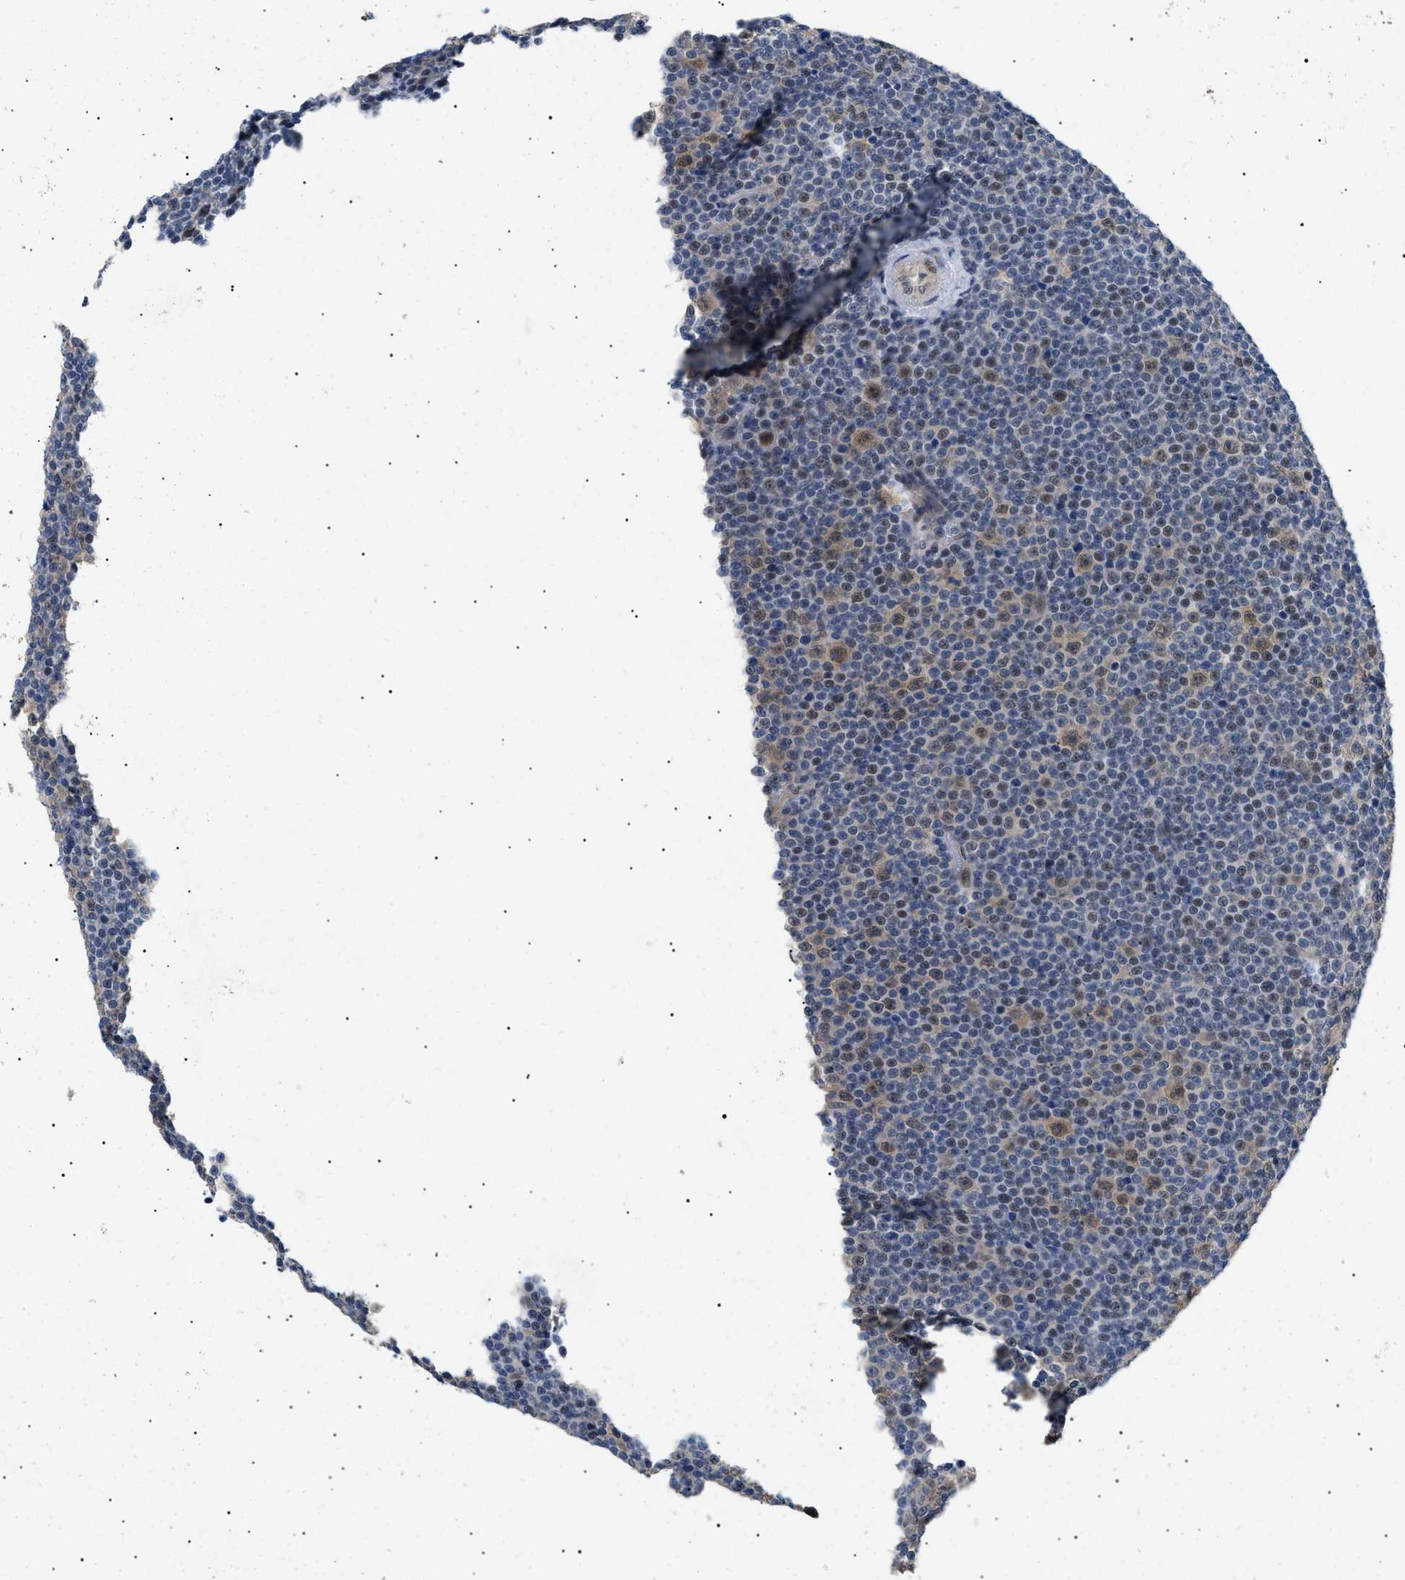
{"staining": {"intensity": "moderate", "quantity": ">75%", "location": "cytoplasmic/membranous,nuclear"}, "tissue": "lymphoma", "cell_type": "Tumor cells", "image_type": "cancer", "snomed": [{"axis": "morphology", "description": "Malignant lymphoma, non-Hodgkin's type, Low grade"}, {"axis": "topography", "description": "Lymph node"}], "caption": "The micrograph demonstrates immunohistochemical staining of lymphoma. There is moderate cytoplasmic/membranous and nuclear staining is appreciated in about >75% of tumor cells.", "gene": "GARRE1", "patient": {"sex": "female", "age": 67}}